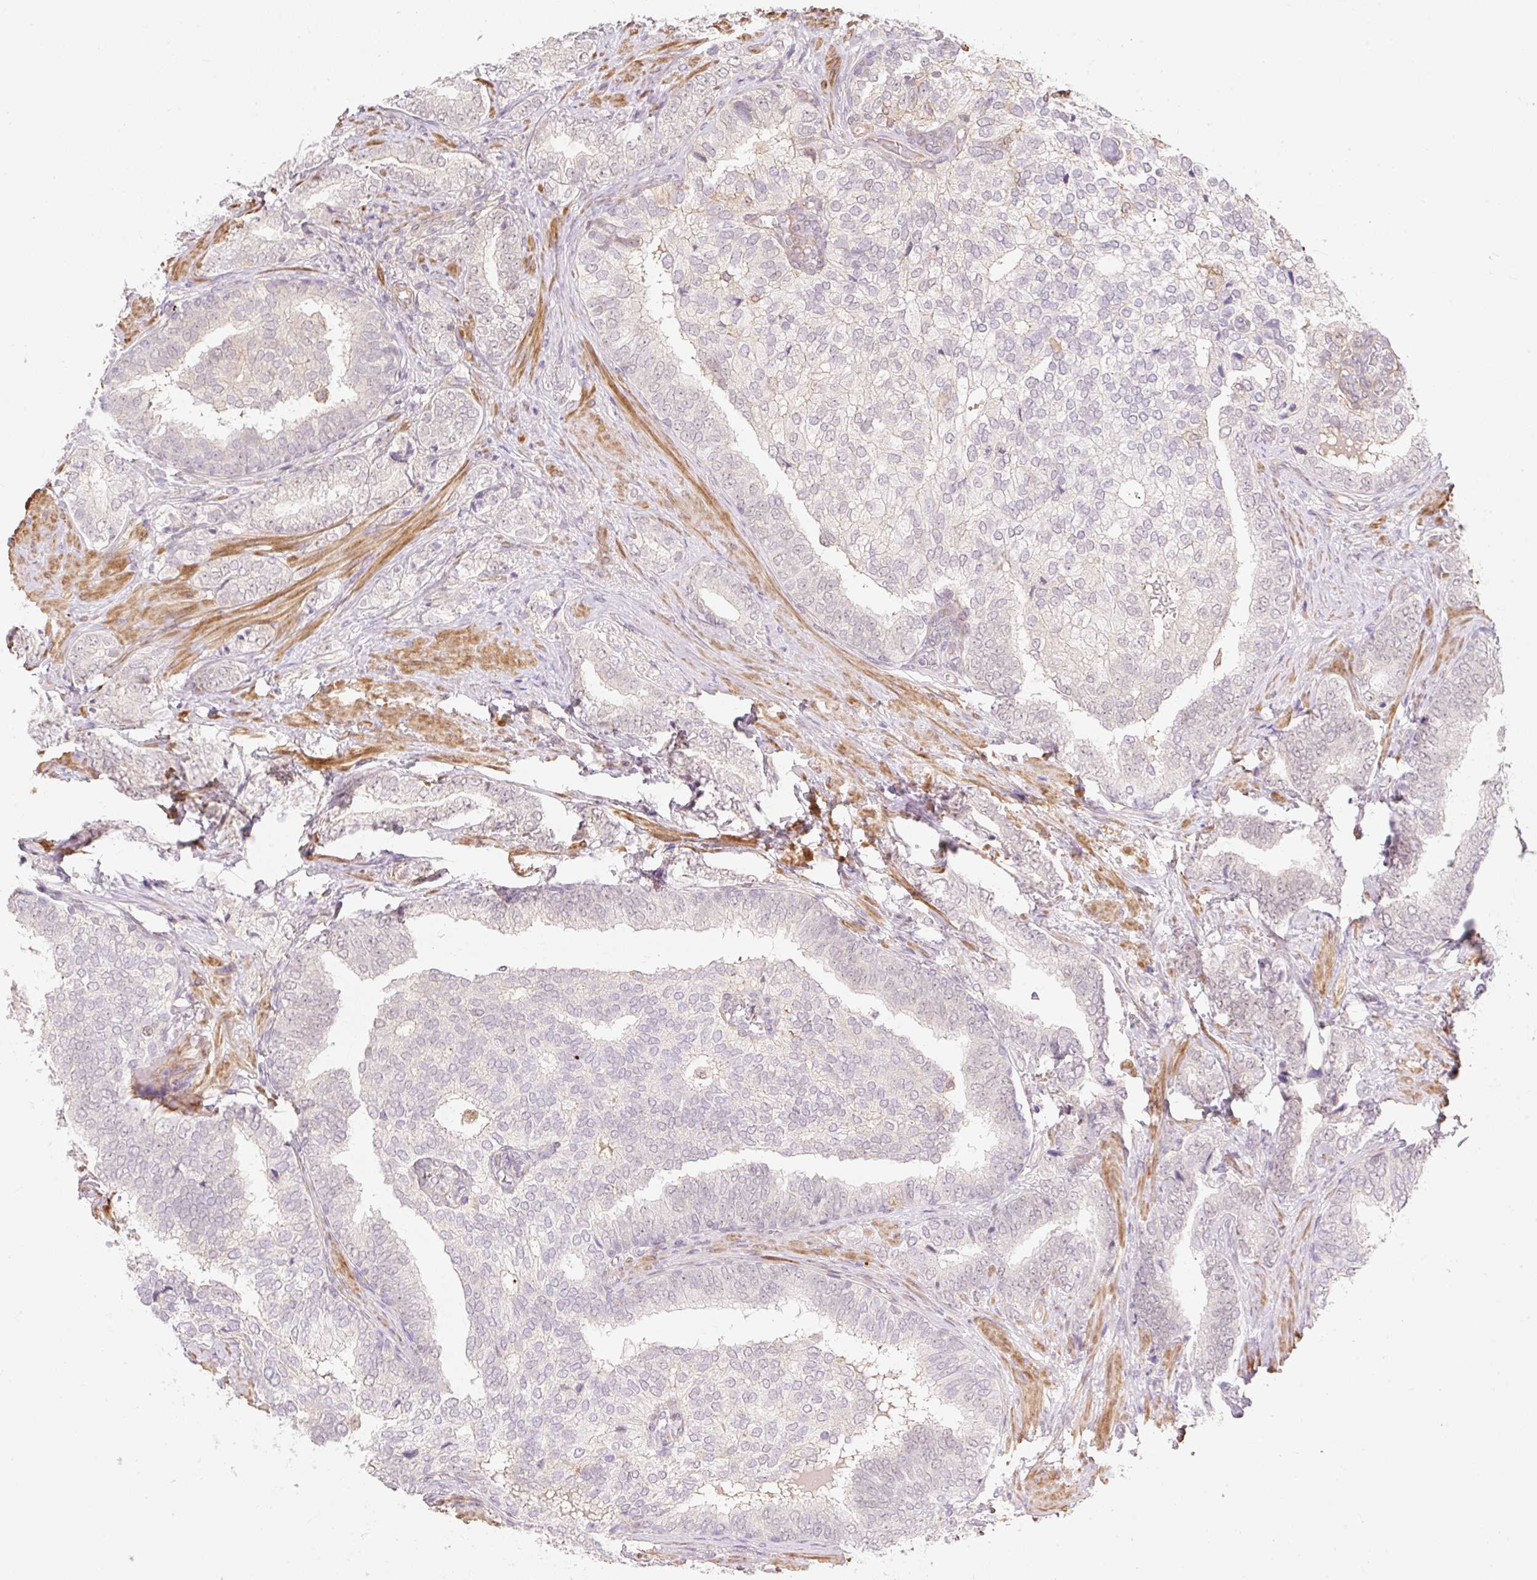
{"staining": {"intensity": "negative", "quantity": "none", "location": "none"}, "tissue": "prostate cancer", "cell_type": "Tumor cells", "image_type": "cancer", "snomed": [{"axis": "morphology", "description": "Adenocarcinoma, High grade"}, {"axis": "topography", "description": "Prostate"}], "caption": "This is an immunohistochemistry micrograph of human prostate cancer. There is no positivity in tumor cells.", "gene": "EMC10", "patient": {"sex": "male", "age": 72}}